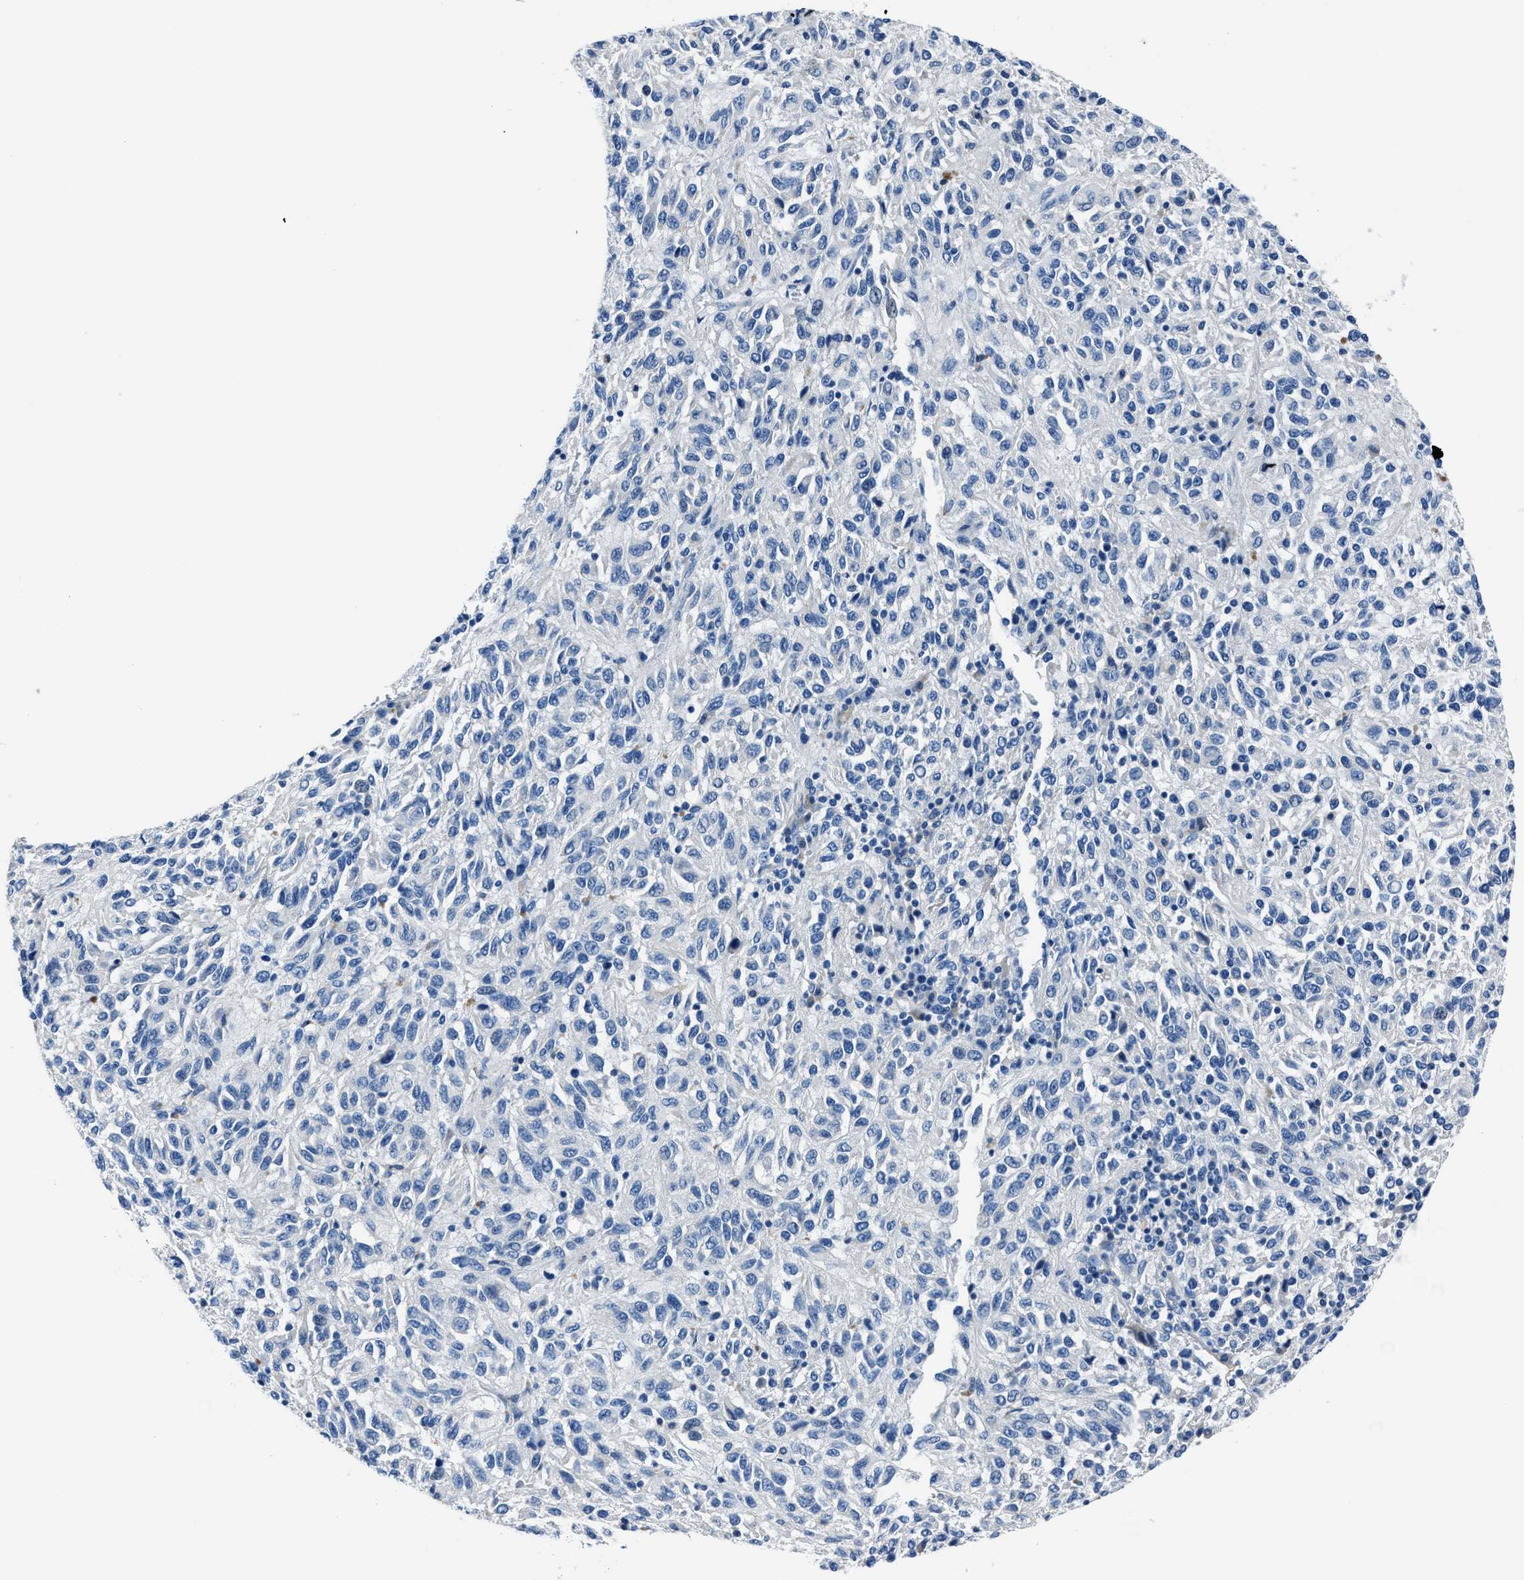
{"staining": {"intensity": "negative", "quantity": "none", "location": "none"}, "tissue": "melanoma", "cell_type": "Tumor cells", "image_type": "cancer", "snomed": [{"axis": "morphology", "description": "Malignant melanoma, Metastatic site"}, {"axis": "topography", "description": "Lung"}], "caption": "The immunohistochemistry micrograph has no significant staining in tumor cells of melanoma tissue.", "gene": "LMO7", "patient": {"sex": "male", "age": 64}}